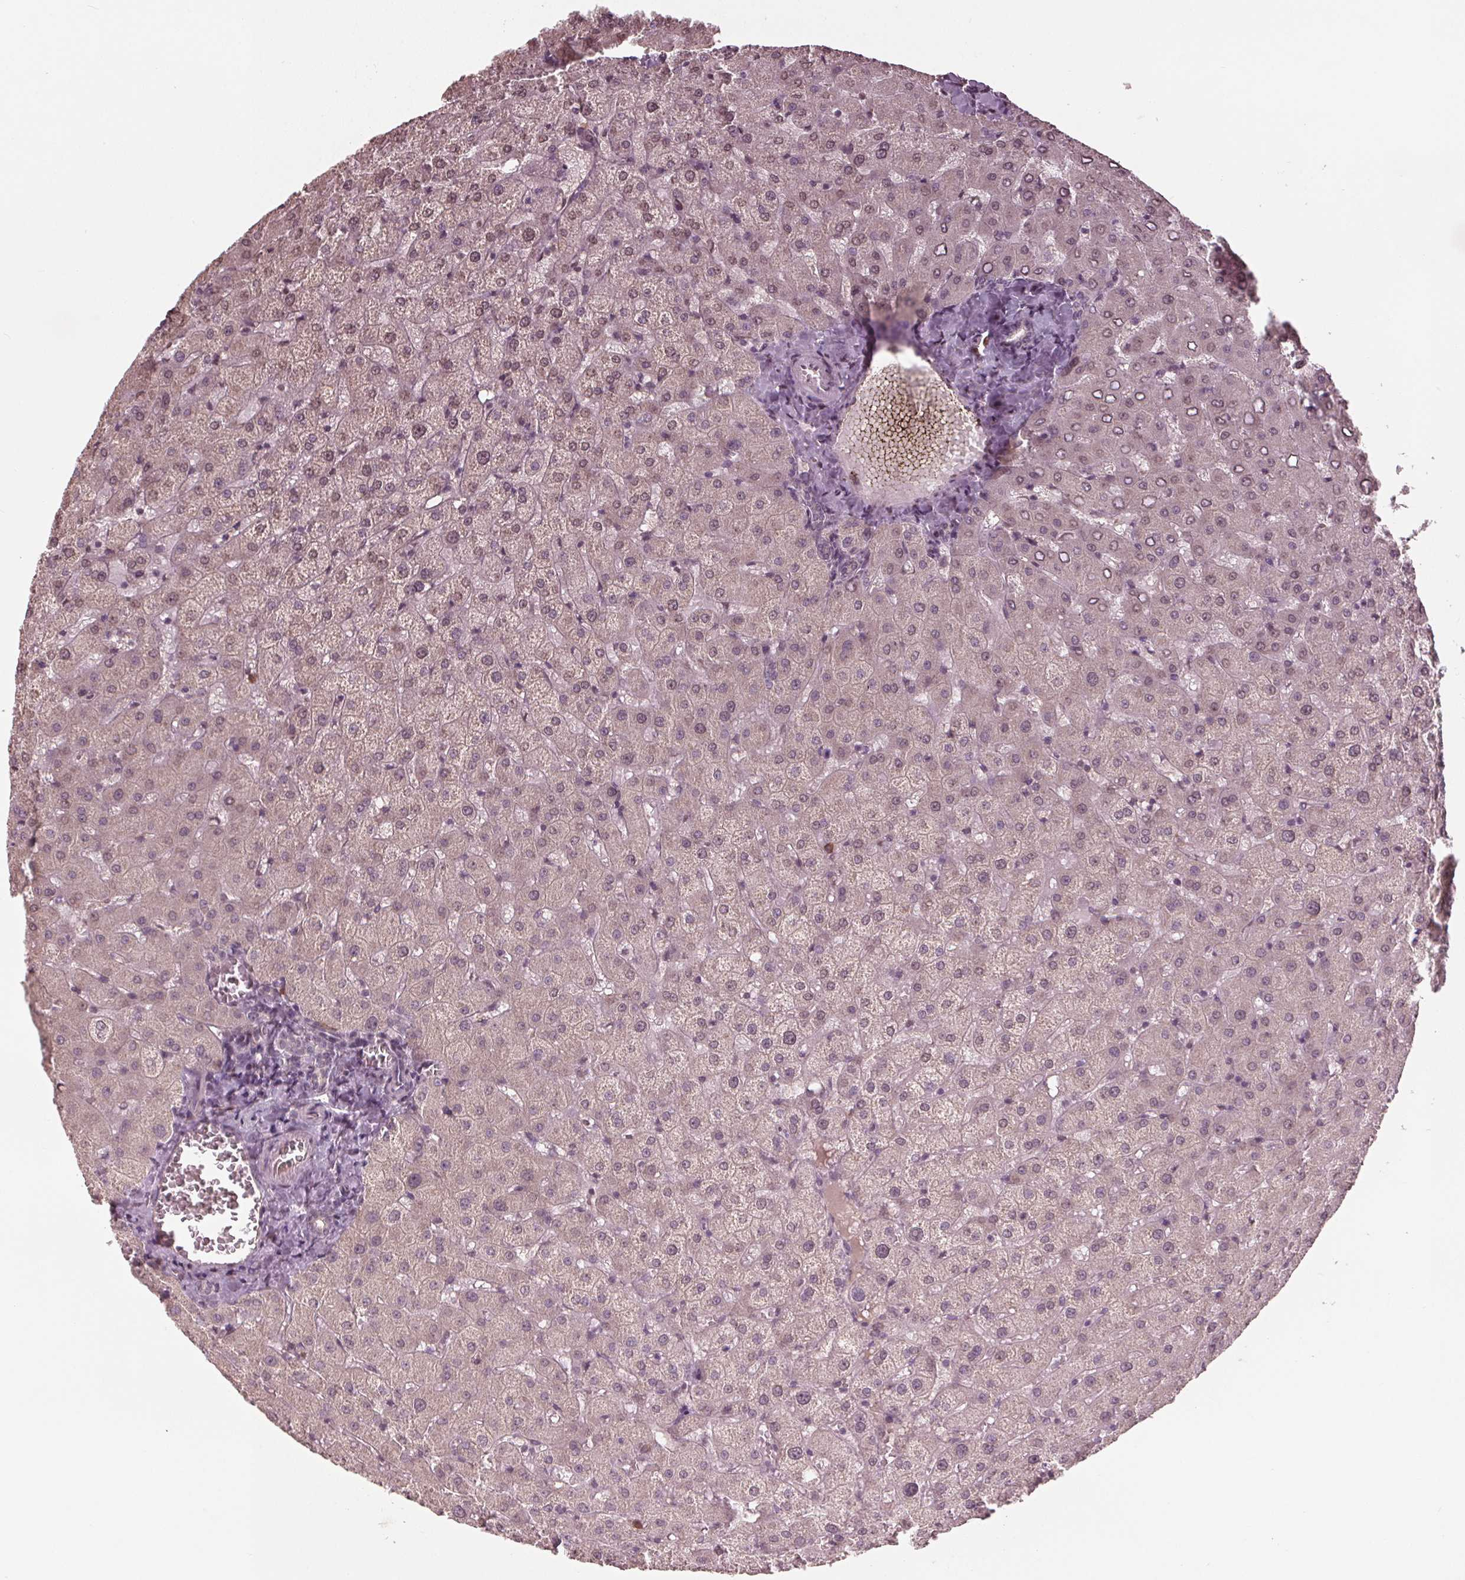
{"staining": {"intensity": "negative", "quantity": "none", "location": "none"}, "tissue": "liver", "cell_type": "Cholangiocytes", "image_type": "normal", "snomed": [{"axis": "morphology", "description": "Normal tissue, NOS"}, {"axis": "topography", "description": "Liver"}], "caption": "Cholangiocytes are negative for protein expression in benign human liver.", "gene": "CXCL16", "patient": {"sex": "female", "age": 50}}